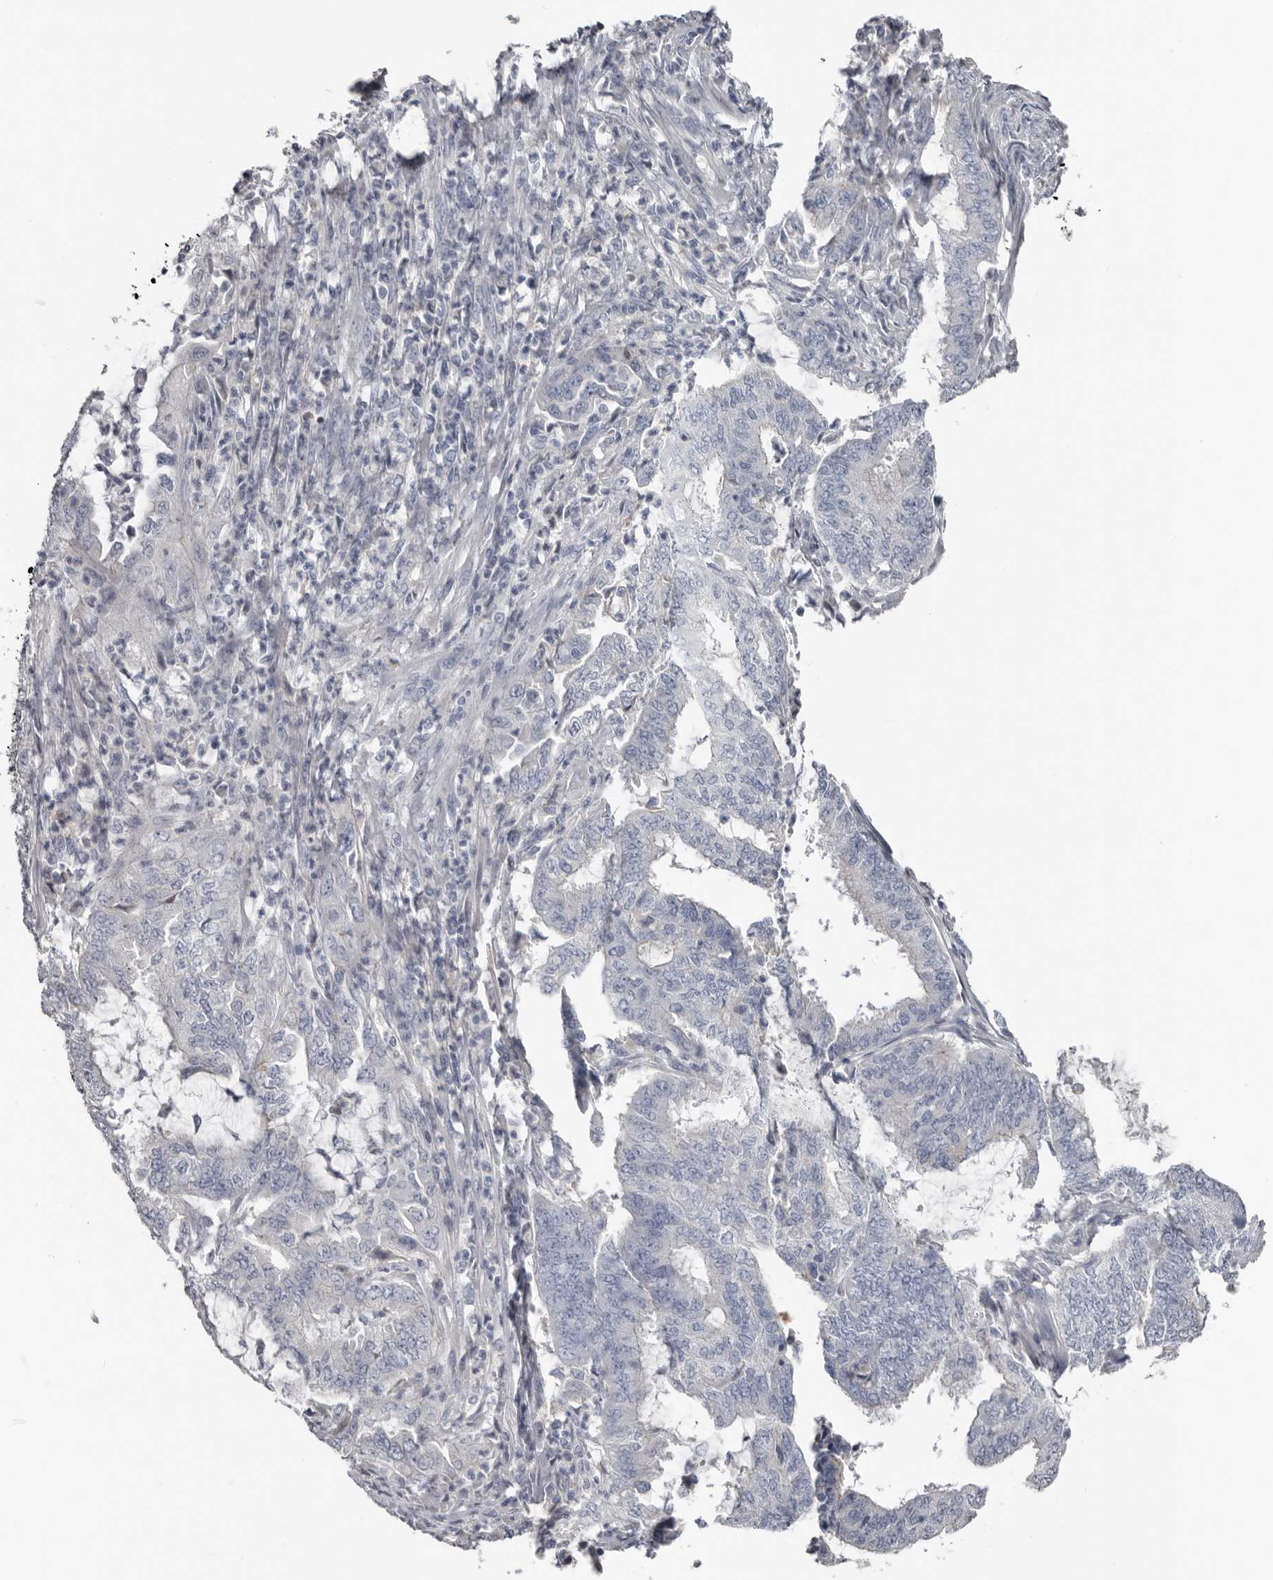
{"staining": {"intensity": "negative", "quantity": "none", "location": "none"}, "tissue": "endometrial cancer", "cell_type": "Tumor cells", "image_type": "cancer", "snomed": [{"axis": "morphology", "description": "Adenocarcinoma, NOS"}, {"axis": "topography", "description": "Endometrium"}], "caption": "A high-resolution micrograph shows IHC staining of adenocarcinoma (endometrial), which displays no significant expression in tumor cells.", "gene": "FABP7", "patient": {"sex": "female", "age": 49}}